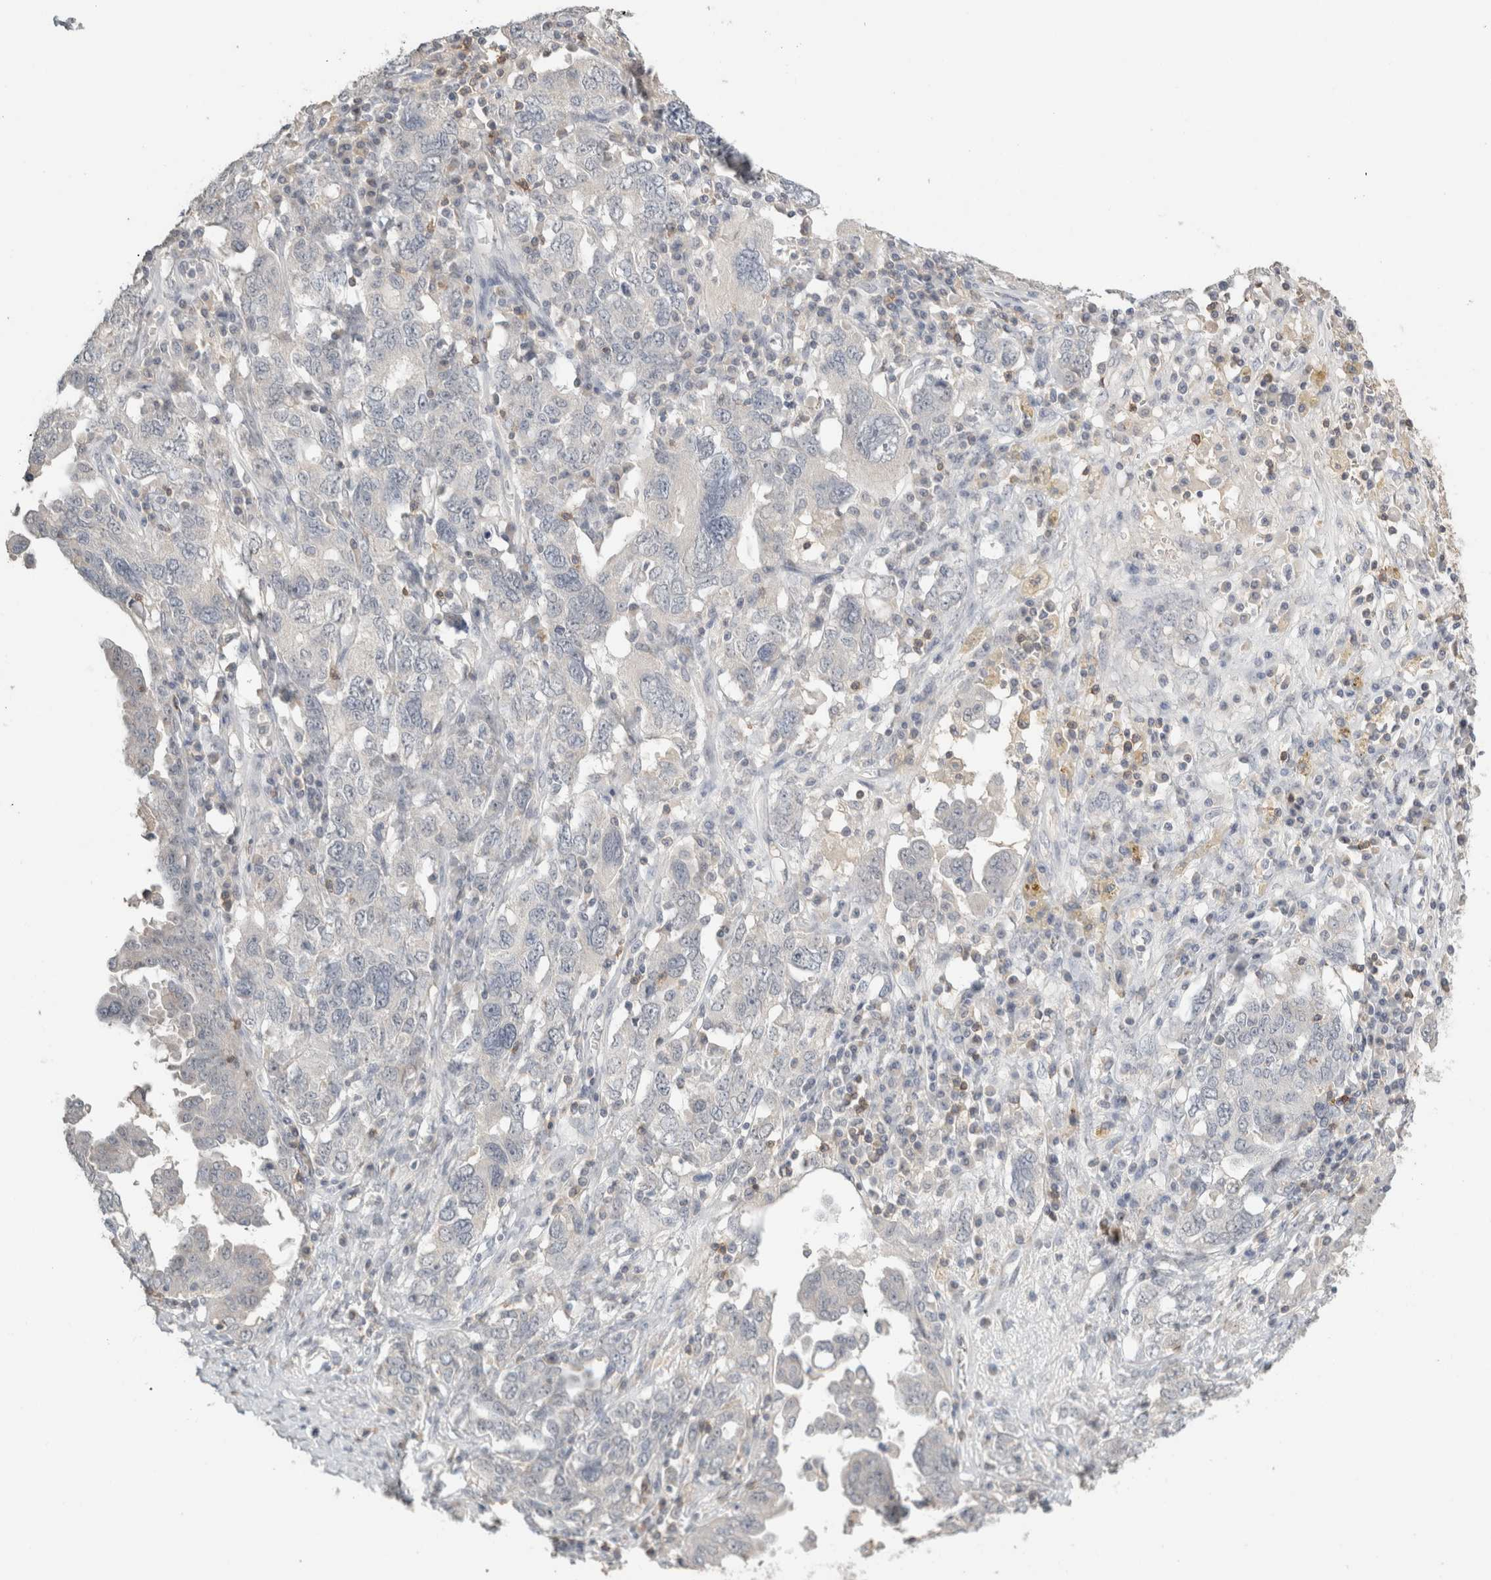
{"staining": {"intensity": "negative", "quantity": "none", "location": "none"}, "tissue": "ovarian cancer", "cell_type": "Tumor cells", "image_type": "cancer", "snomed": [{"axis": "morphology", "description": "Carcinoma, endometroid"}, {"axis": "topography", "description": "Ovary"}], "caption": "Histopathology image shows no significant protein expression in tumor cells of endometroid carcinoma (ovarian).", "gene": "TRAT1", "patient": {"sex": "female", "age": 62}}